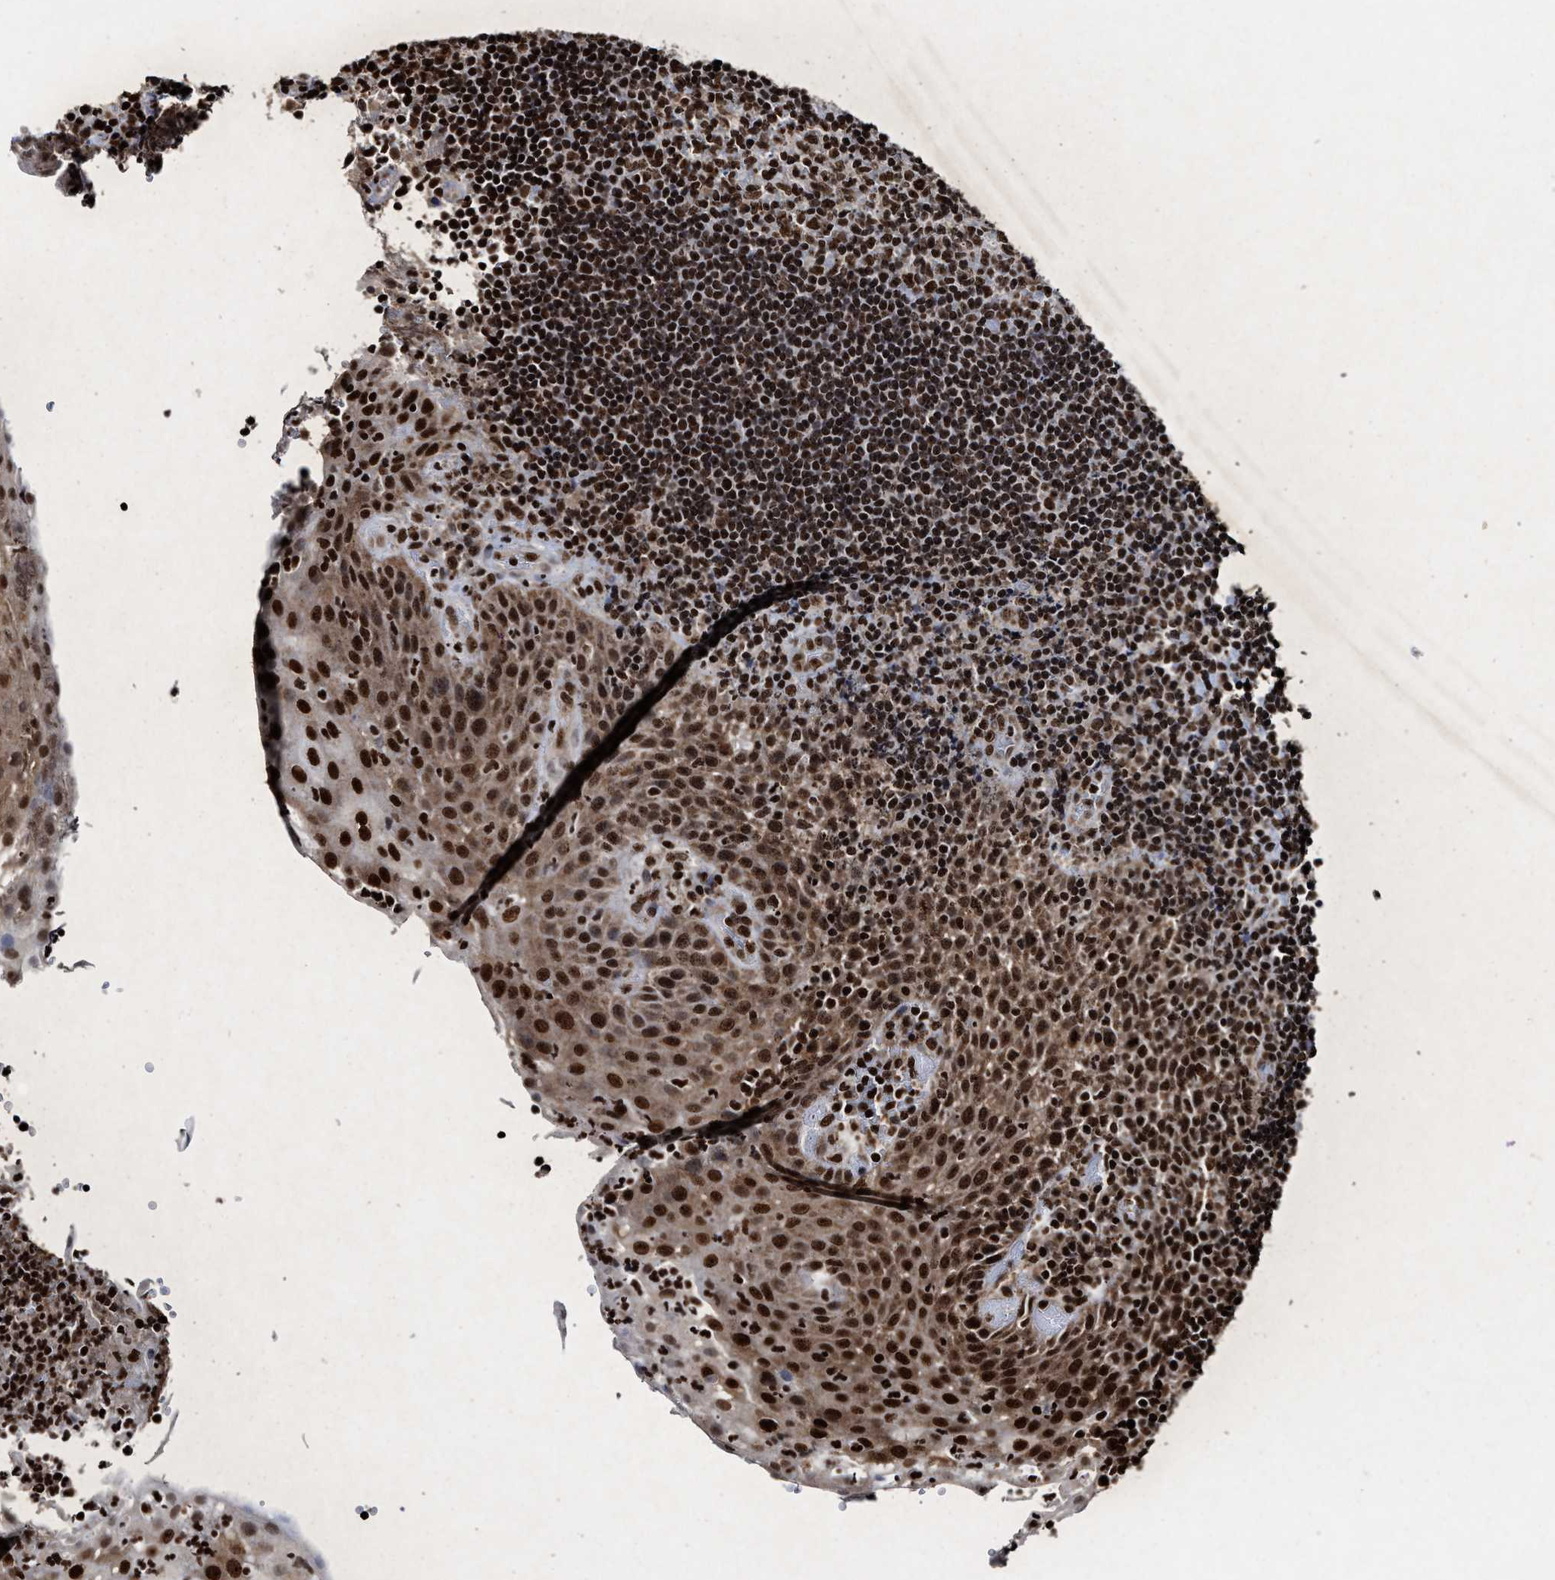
{"staining": {"intensity": "strong", "quantity": ">75%", "location": "cytoplasmic/membranous,nuclear"}, "tissue": "lymphoma", "cell_type": "Tumor cells", "image_type": "cancer", "snomed": [{"axis": "morphology", "description": "Malignant lymphoma, non-Hodgkin's type, High grade"}, {"axis": "topography", "description": "Tonsil"}], "caption": "High-power microscopy captured an IHC micrograph of lymphoma, revealing strong cytoplasmic/membranous and nuclear staining in approximately >75% of tumor cells.", "gene": "ALYREF", "patient": {"sex": "female", "age": 36}}